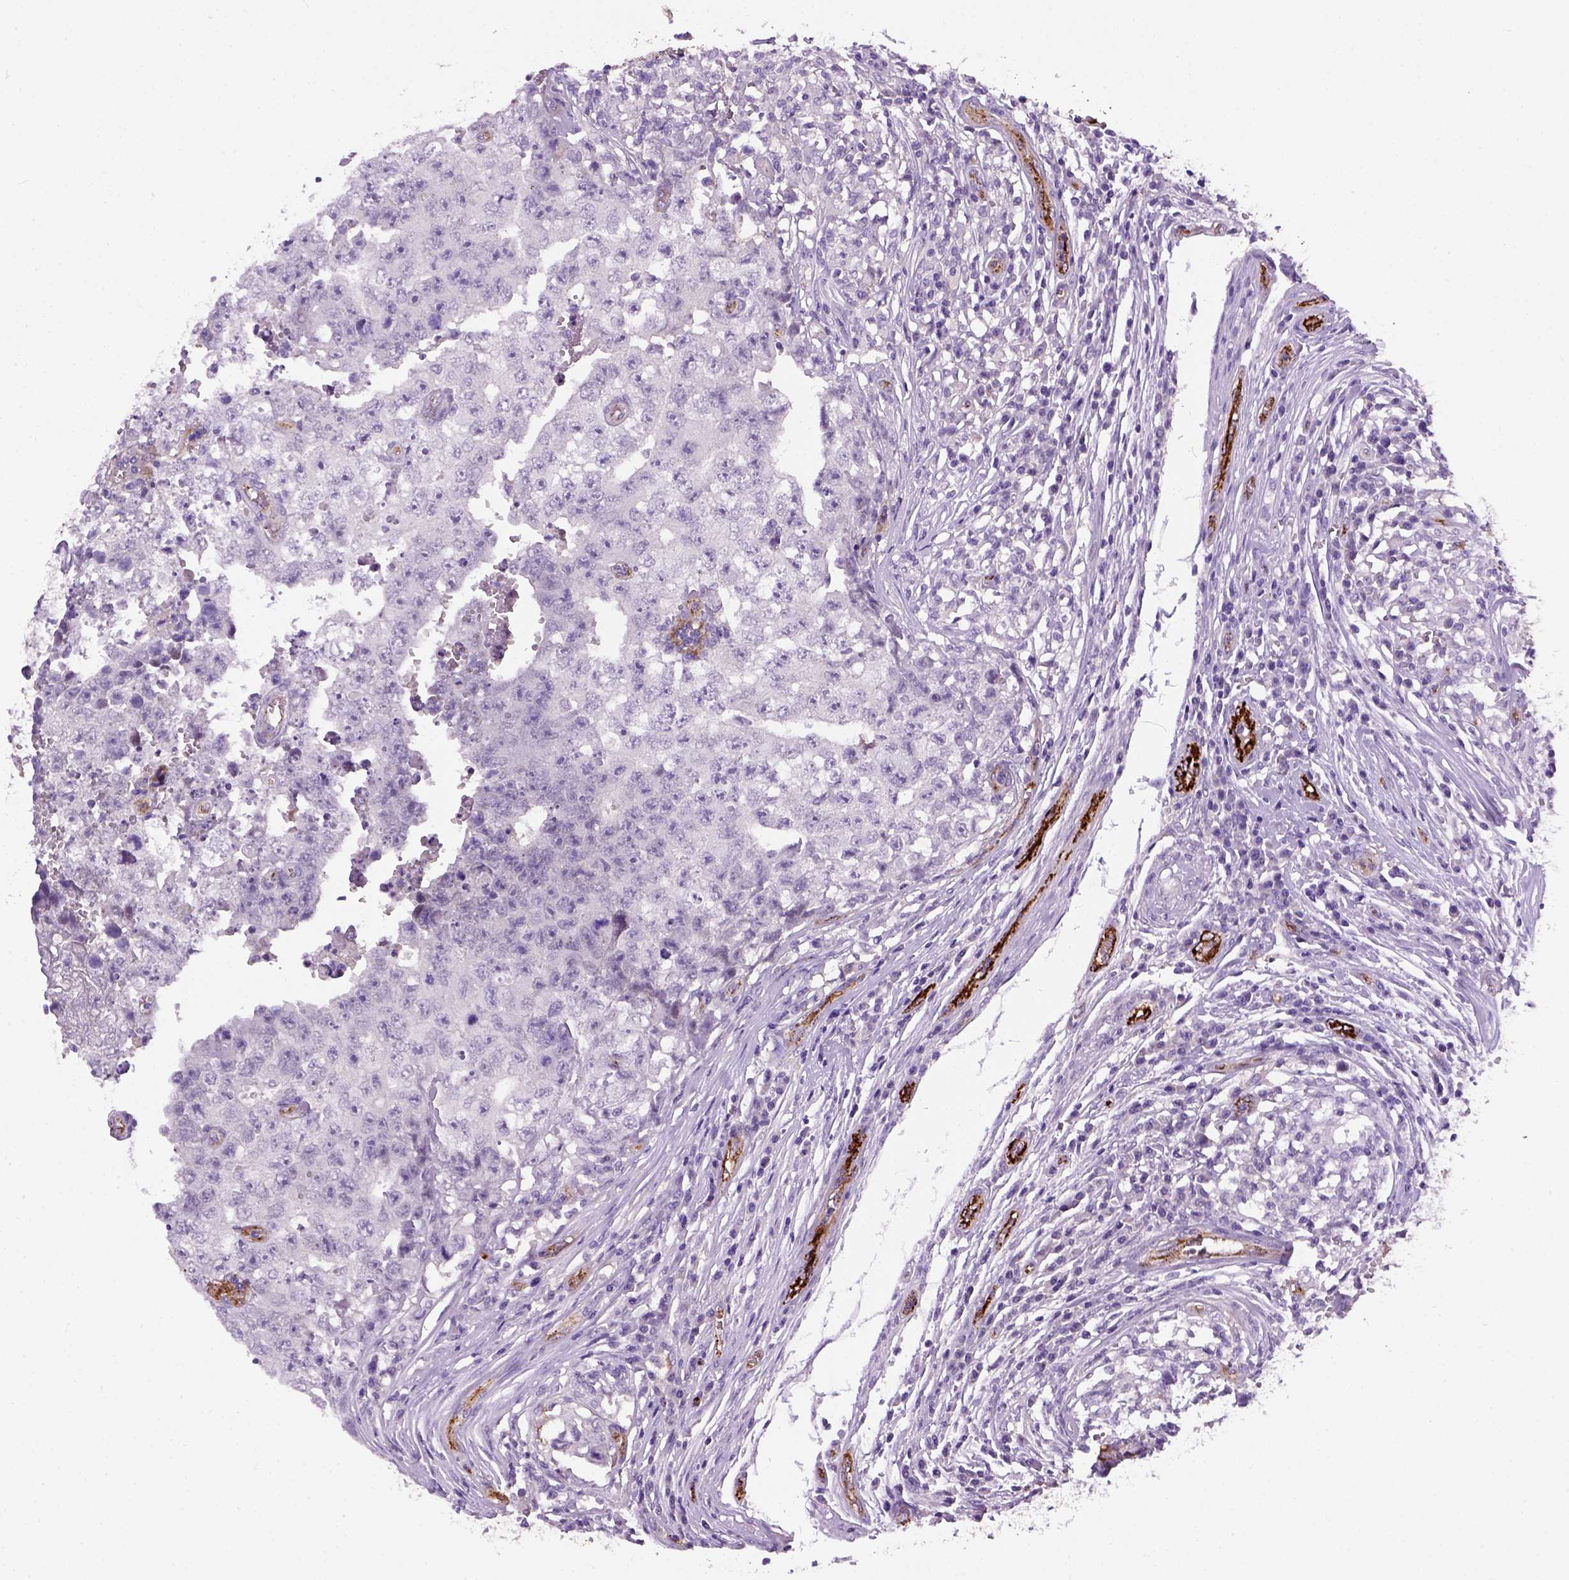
{"staining": {"intensity": "negative", "quantity": "none", "location": "none"}, "tissue": "testis cancer", "cell_type": "Tumor cells", "image_type": "cancer", "snomed": [{"axis": "morphology", "description": "Carcinoma, Embryonal, NOS"}, {"axis": "topography", "description": "Testis"}], "caption": "The histopathology image exhibits no staining of tumor cells in testis cancer.", "gene": "VWF", "patient": {"sex": "male", "age": 36}}